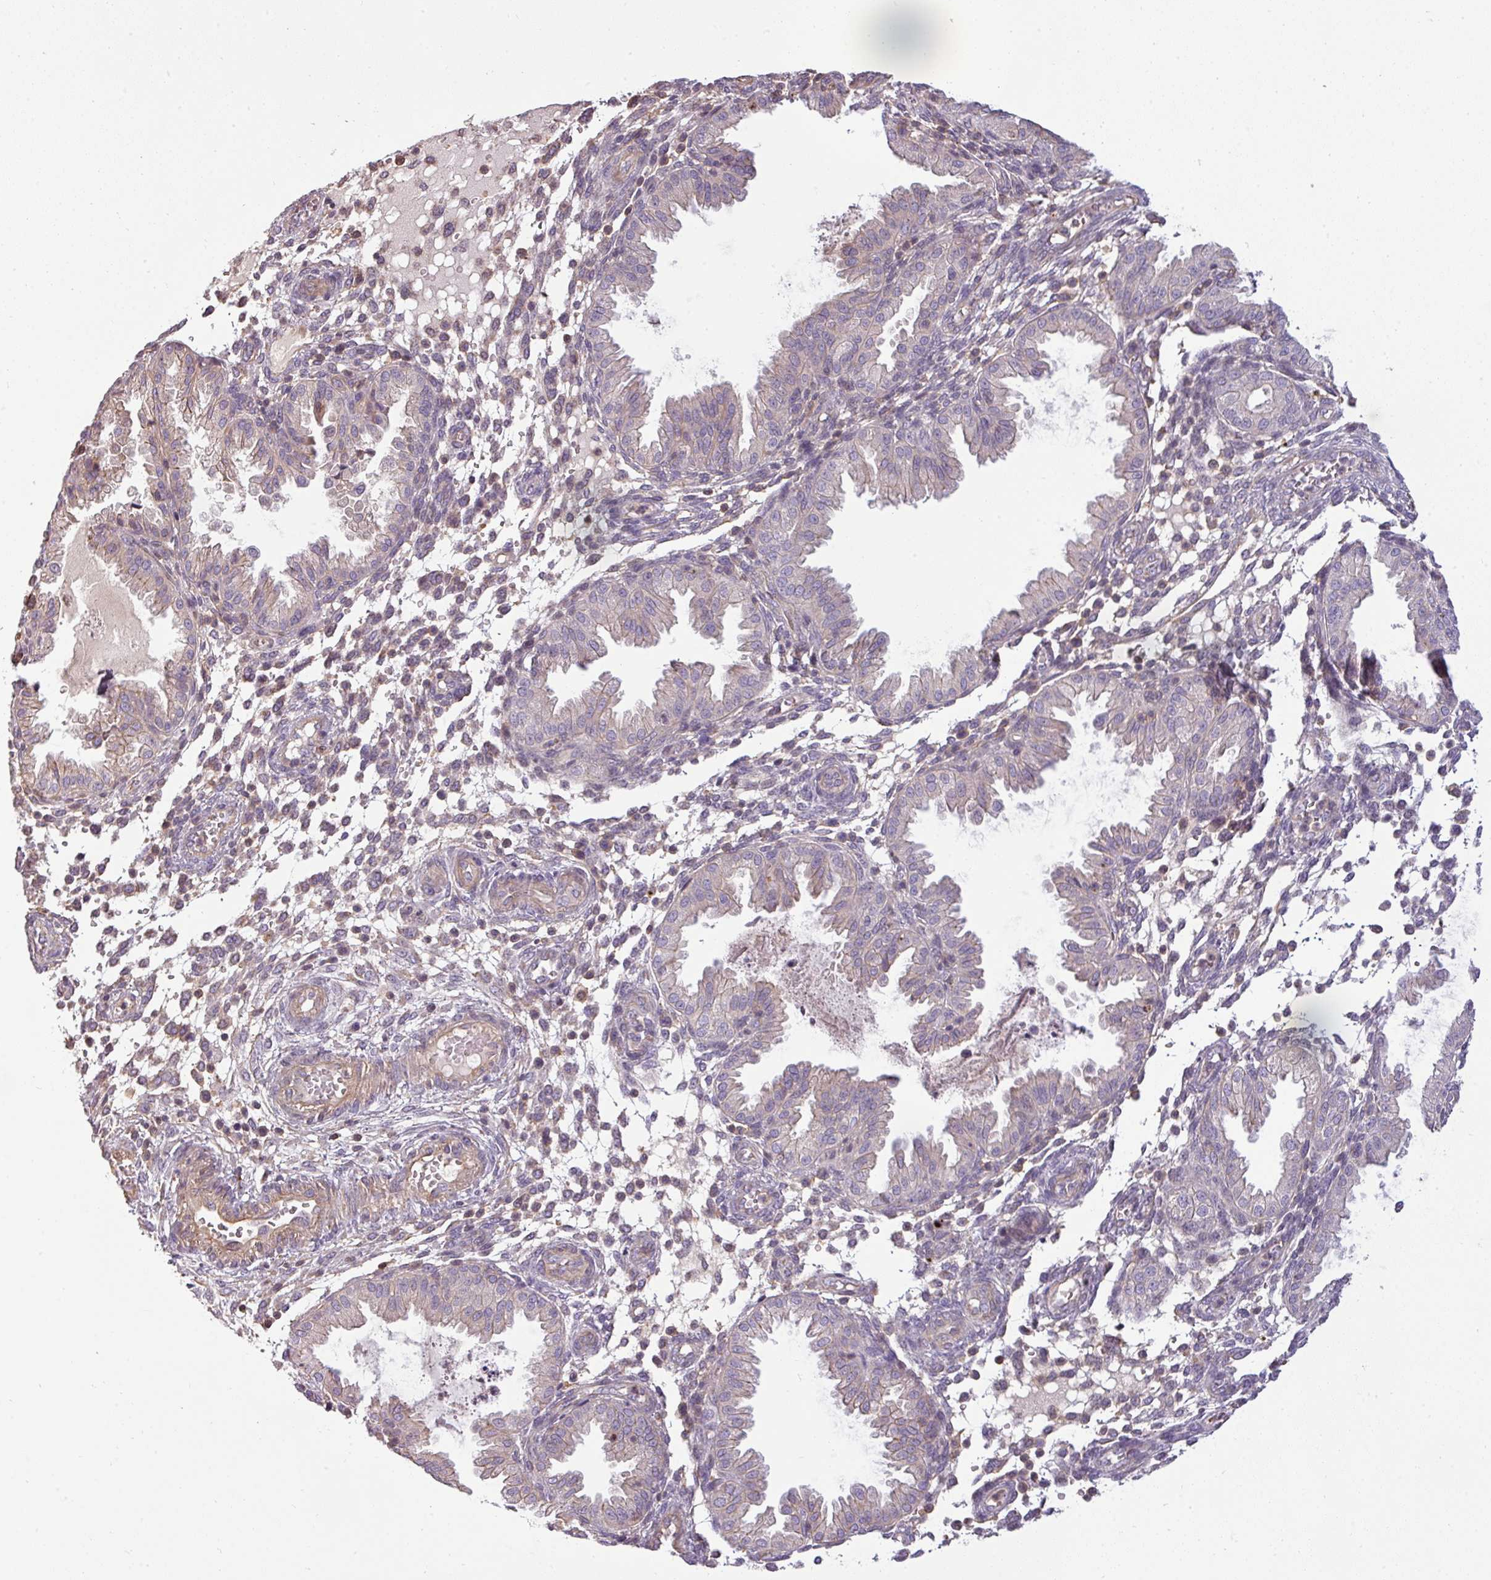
{"staining": {"intensity": "weak", "quantity": "<25%", "location": "cytoplasmic/membranous"}, "tissue": "endometrium", "cell_type": "Cells in endometrial stroma", "image_type": "normal", "snomed": [{"axis": "morphology", "description": "Normal tissue, NOS"}, {"axis": "topography", "description": "Endometrium"}], "caption": "DAB immunohistochemical staining of unremarkable endometrium reveals no significant expression in cells in endometrial stroma. (Stains: DAB IHC with hematoxylin counter stain, Microscopy: brightfield microscopy at high magnification).", "gene": "ZNF835", "patient": {"sex": "female", "age": 33}}